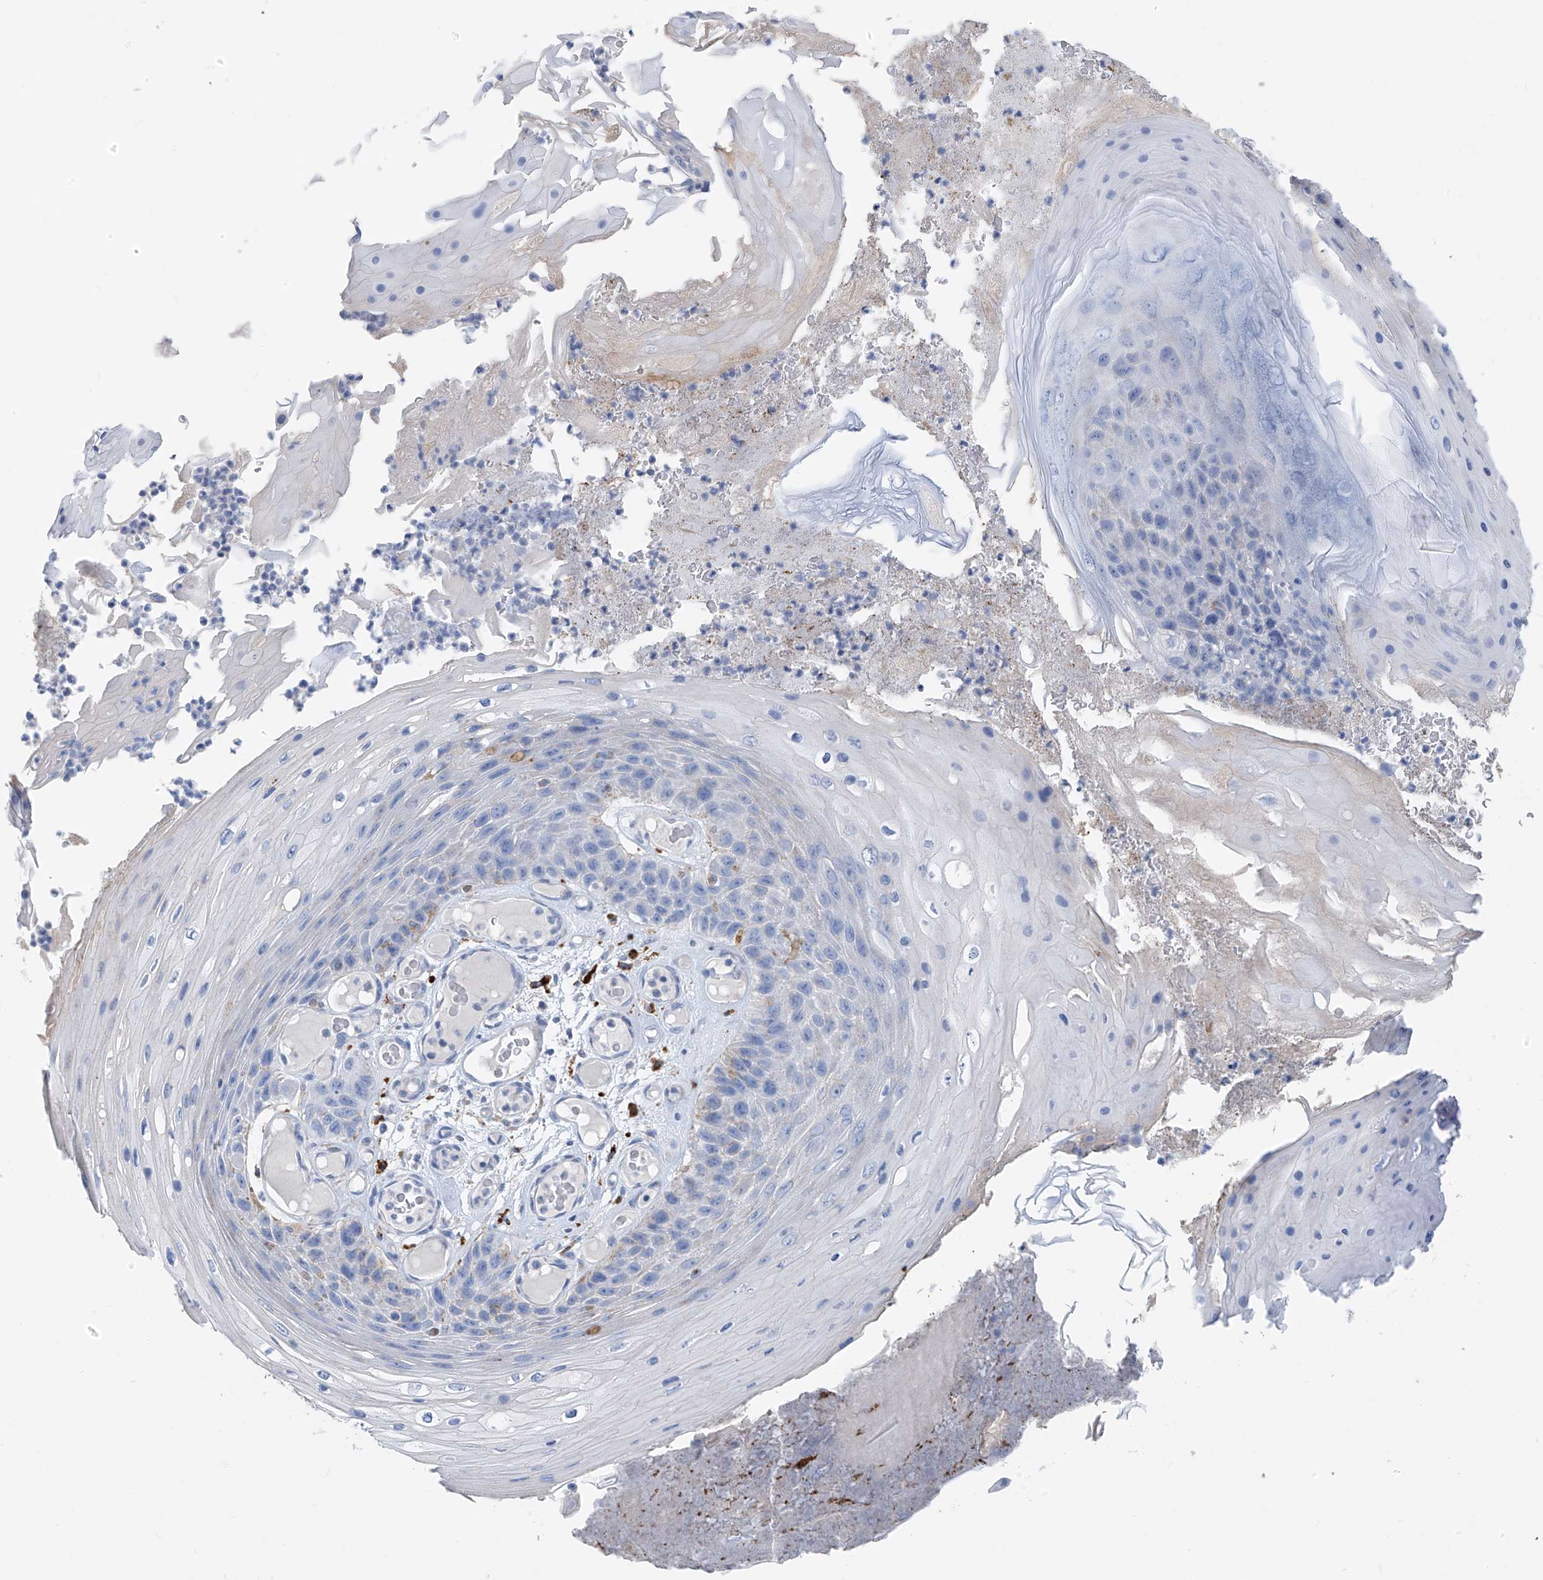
{"staining": {"intensity": "negative", "quantity": "none", "location": "none"}, "tissue": "skin cancer", "cell_type": "Tumor cells", "image_type": "cancer", "snomed": [{"axis": "morphology", "description": "Squamous cell carcinoma, NOS"}, {"axis": "topography", "description": "Skin"}], "caption": "Skin cancer was stained to show a protein in brown. There is no significant expression in tumor cells.", "gene": "GLMP", "patient": {"sex": "female", "age": 88}}